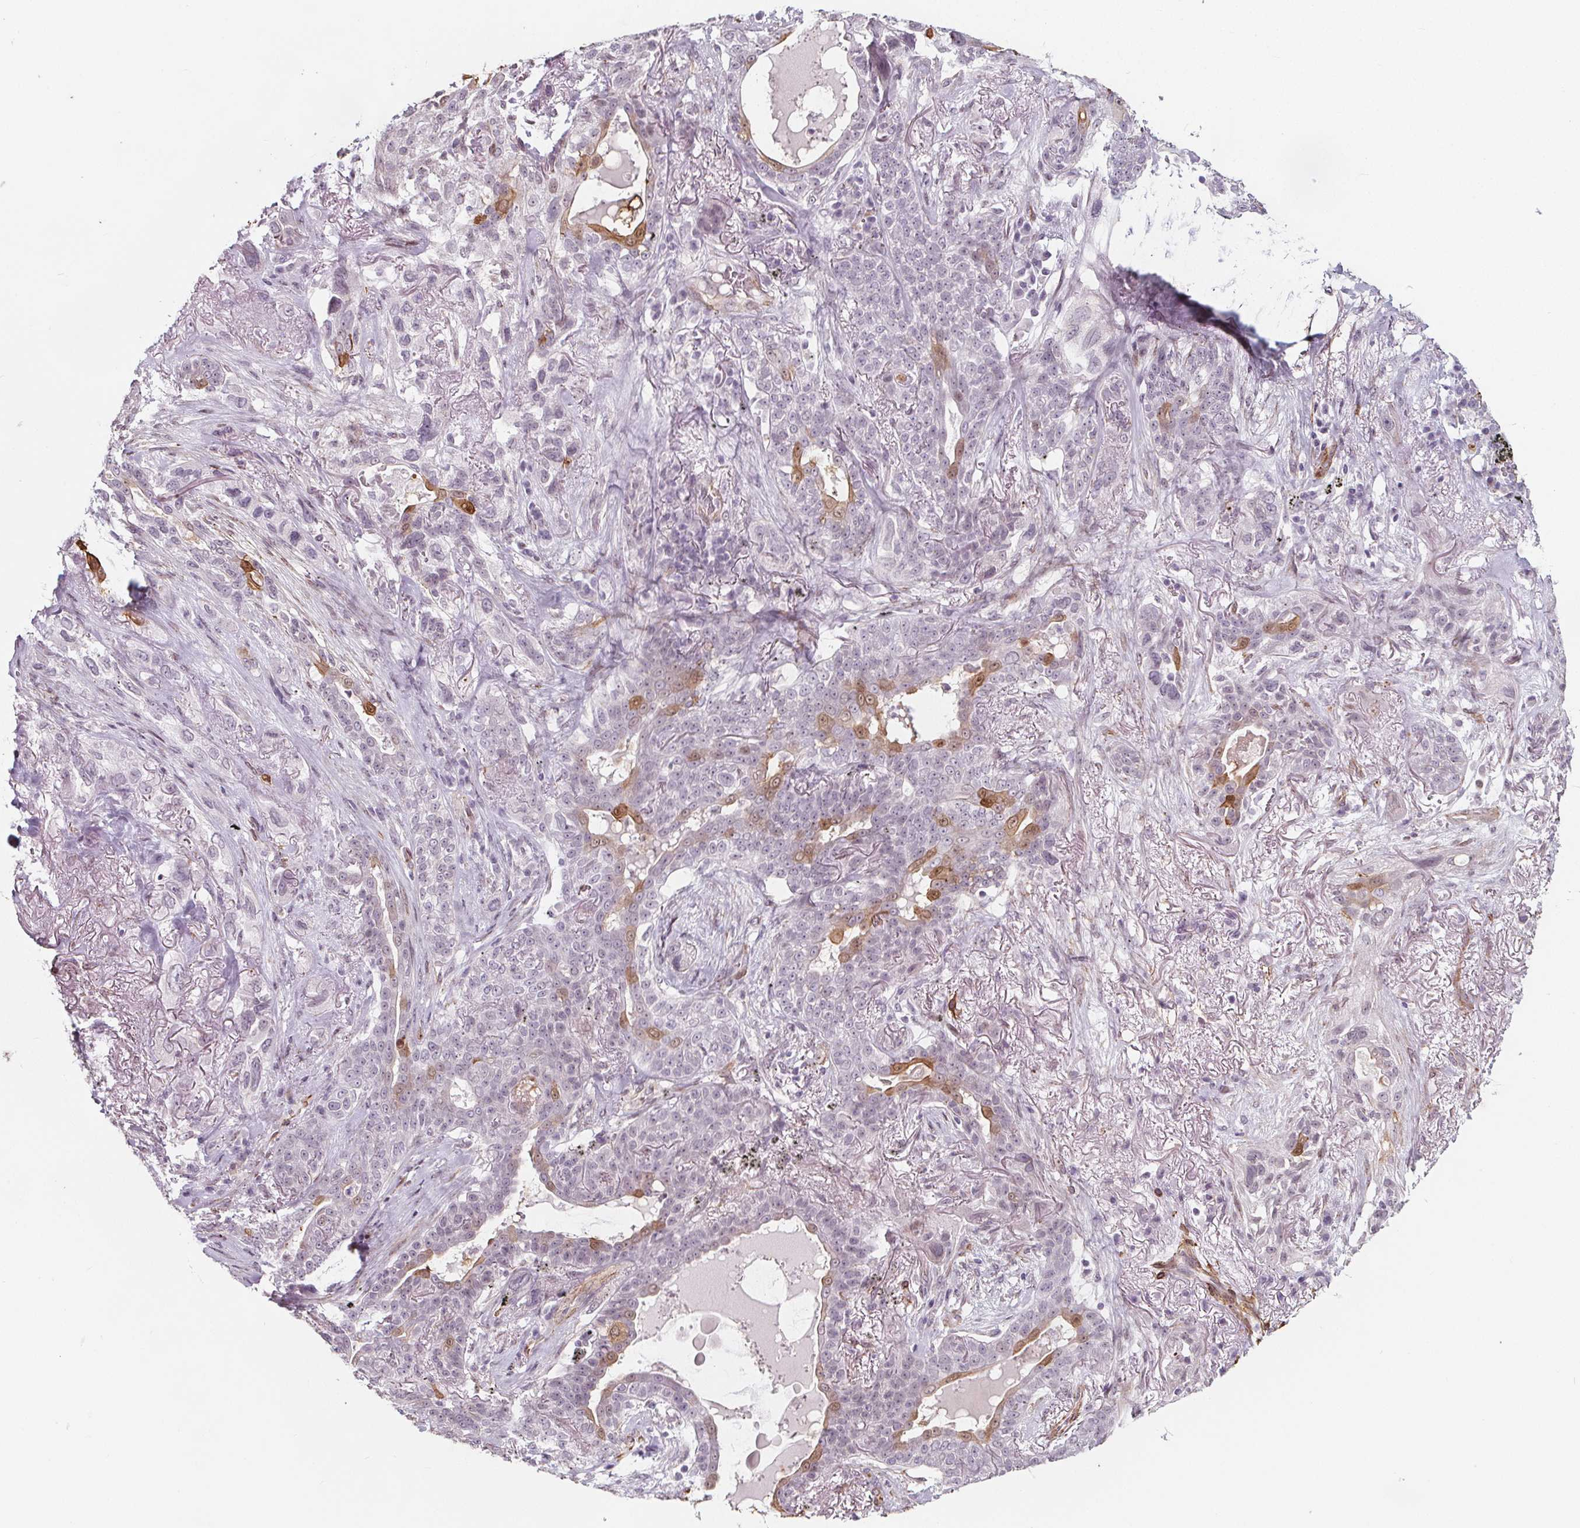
{"staining": {"intensity": "moderate", "quantity": "<25%", "location": "cytoplasmic/membranous,nuclear"}, "tissue": "lung cancer", "cell_type": "Tumor cells", "image_type": "cancer", "snomed": [{"axis": "morphology", "description": "Squamous cell carcinoma, NOS"}, {"axis": "topography", "description": "Lung"}], "caption": "A brown stain highlights moderate cytoplasmic/membranous and nuclear positivity of a protein in lung cancer tumor cells.", "gene": "HAS1", "patient": {"sex": "female", "age": 70}}